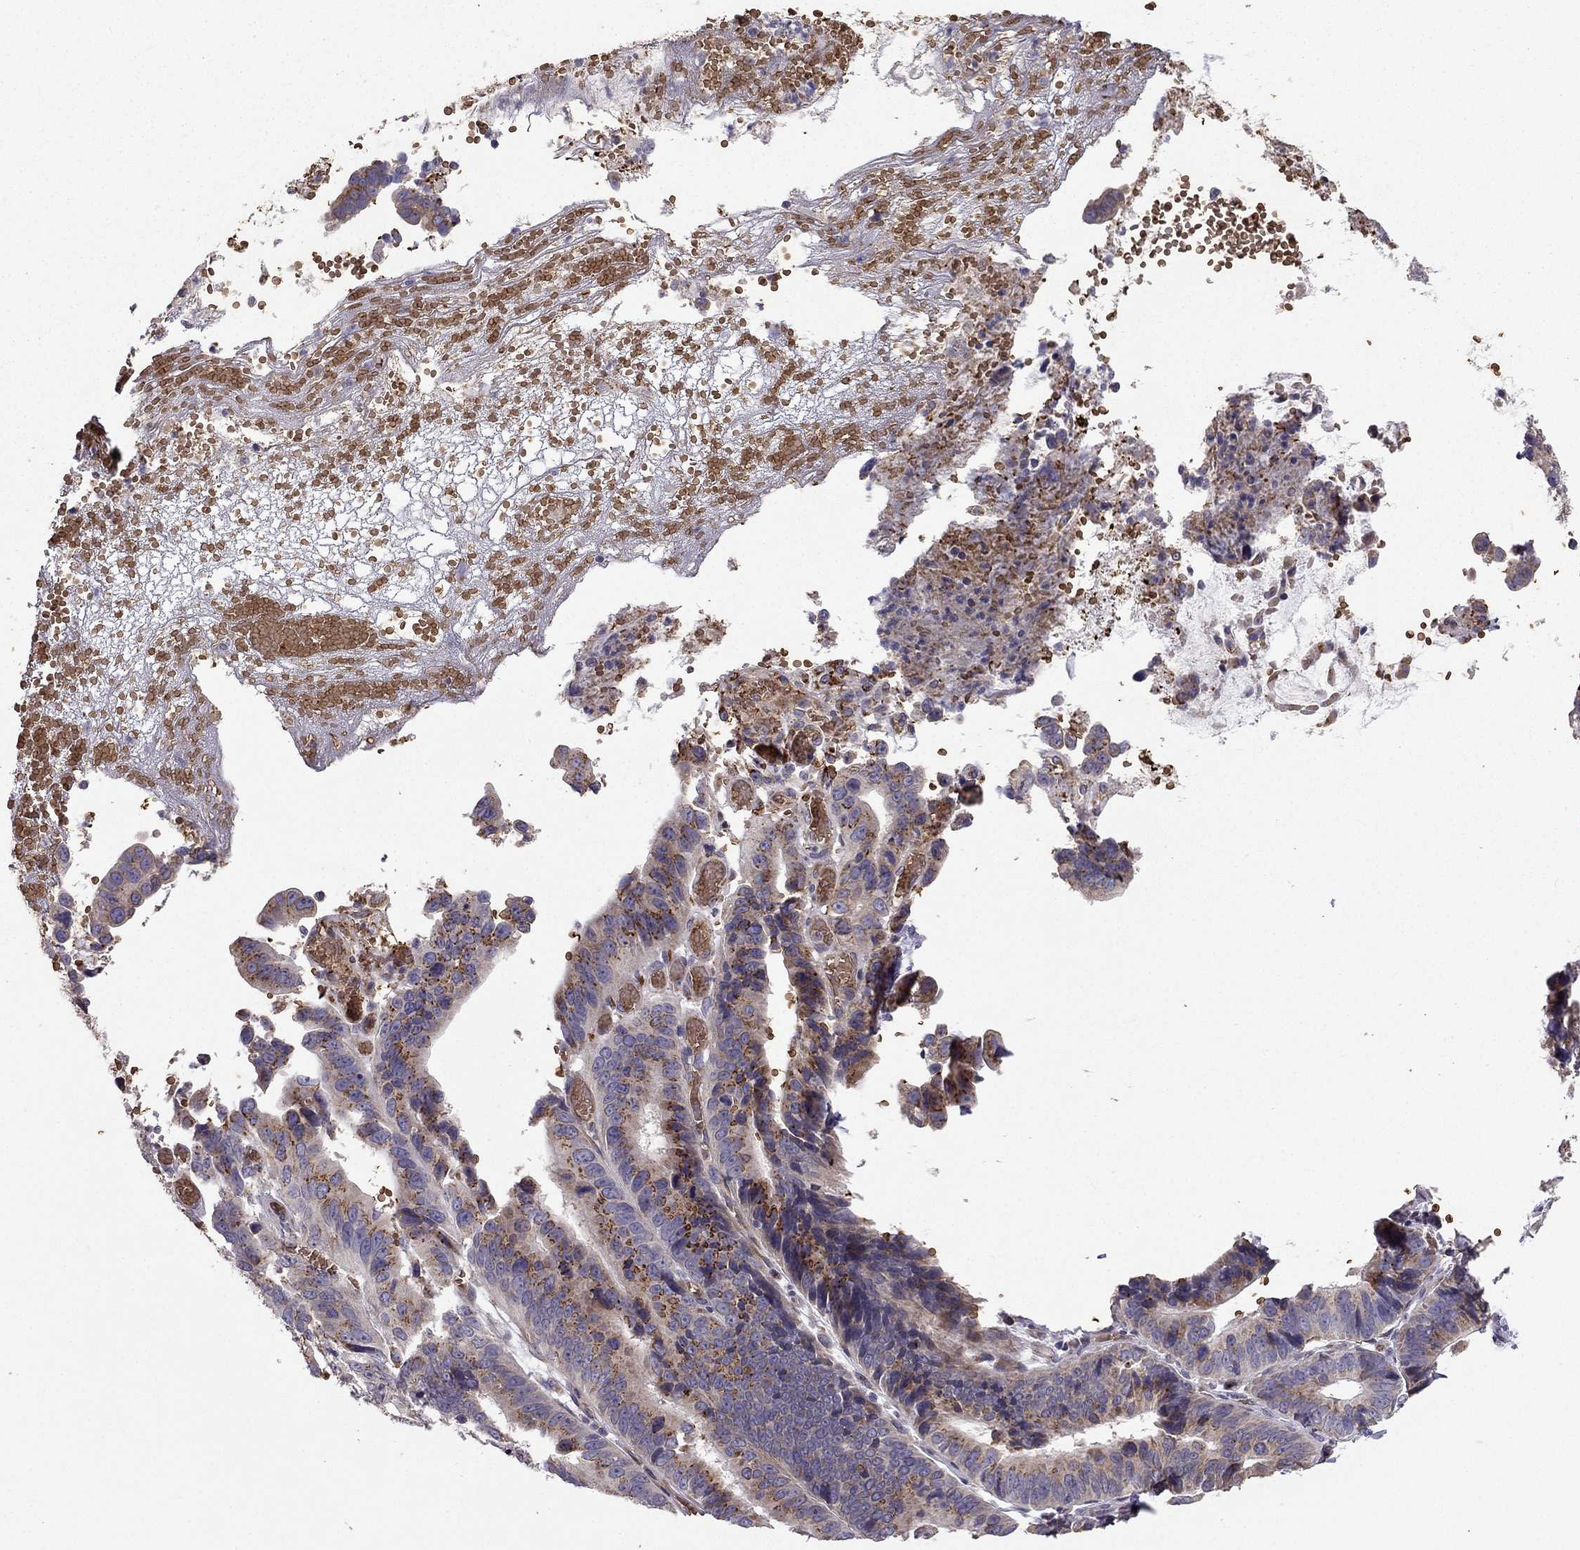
{"staining": {"intensity": "moderate", "quantity": ">75%", "location": "cytoplasmic/membranous"}, "tissue": "stomach cancer", "cell_type": "Tumor cells", "image_type": "cancer", "snomed": [{"axis": "morphology", "description": "Adenocarcinoma, NOS"}, {"axis": "topography", "description": "Stomach"}], "caption": "Stomach adenocarcinoma stained with a protein marker shows moderate staining in tumor cells.", "gene": "B4GALT7", "patient": {"sex": "male", "age": 84}}